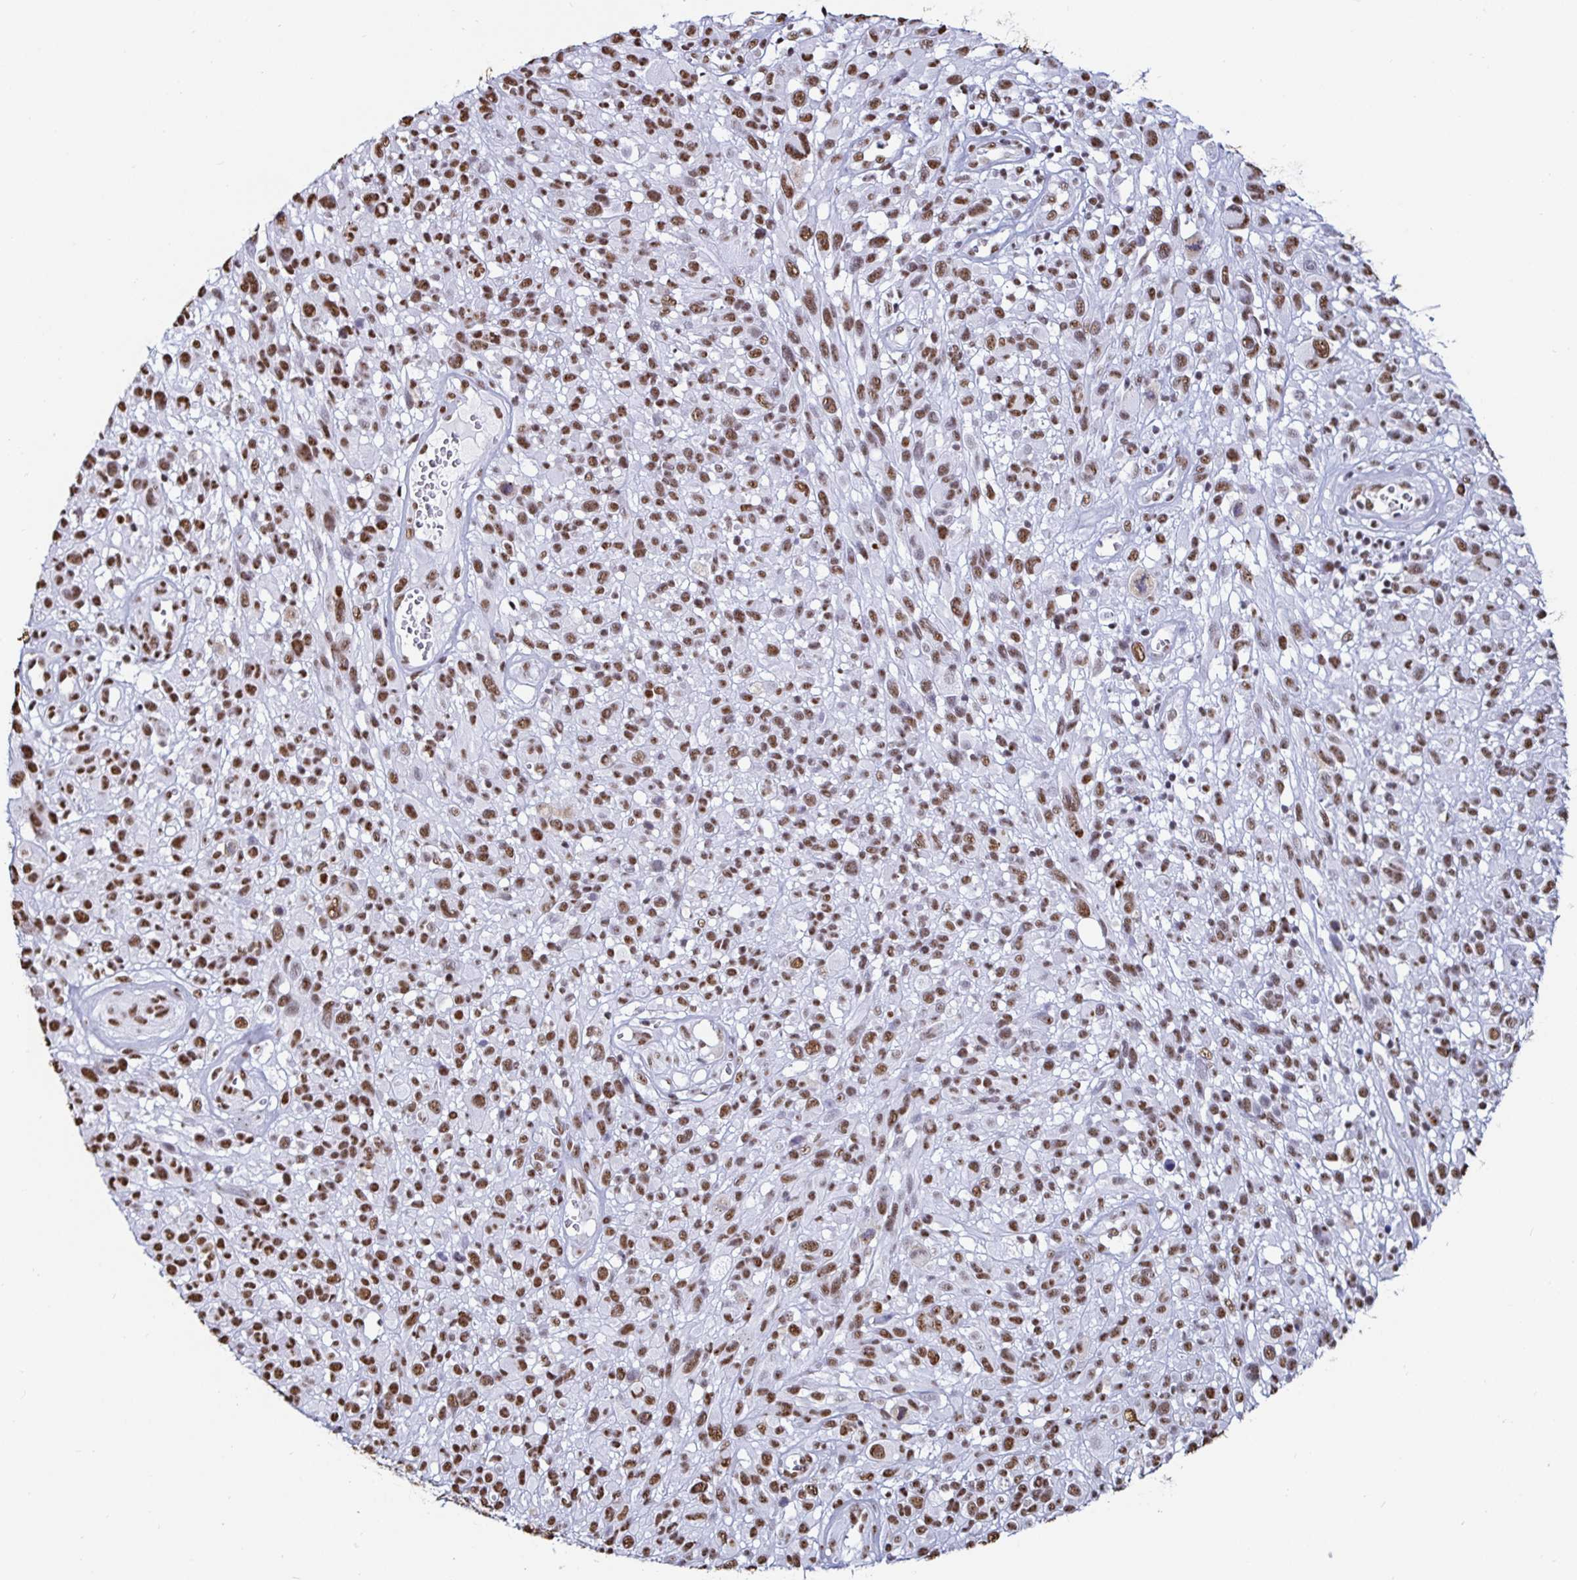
{"staining": {"intensity": "strong", "quantity": ">75%", "location": "nuclear"}, "tissue": "melanoma", "cell_type": "Tumor cells", "image_type": "cancer", "snomed": [{"axis": "morphology", "description": "Malignant melanoma, NOS"}, {"axis": "topography", "description": "Skin"}], "caption": "Malignant melanoma tissue demonstrates strong nuclear staining in about >75% of tumor cells", "gene": "DDX39B", "patient": {"sex": "male", "age": 68}}